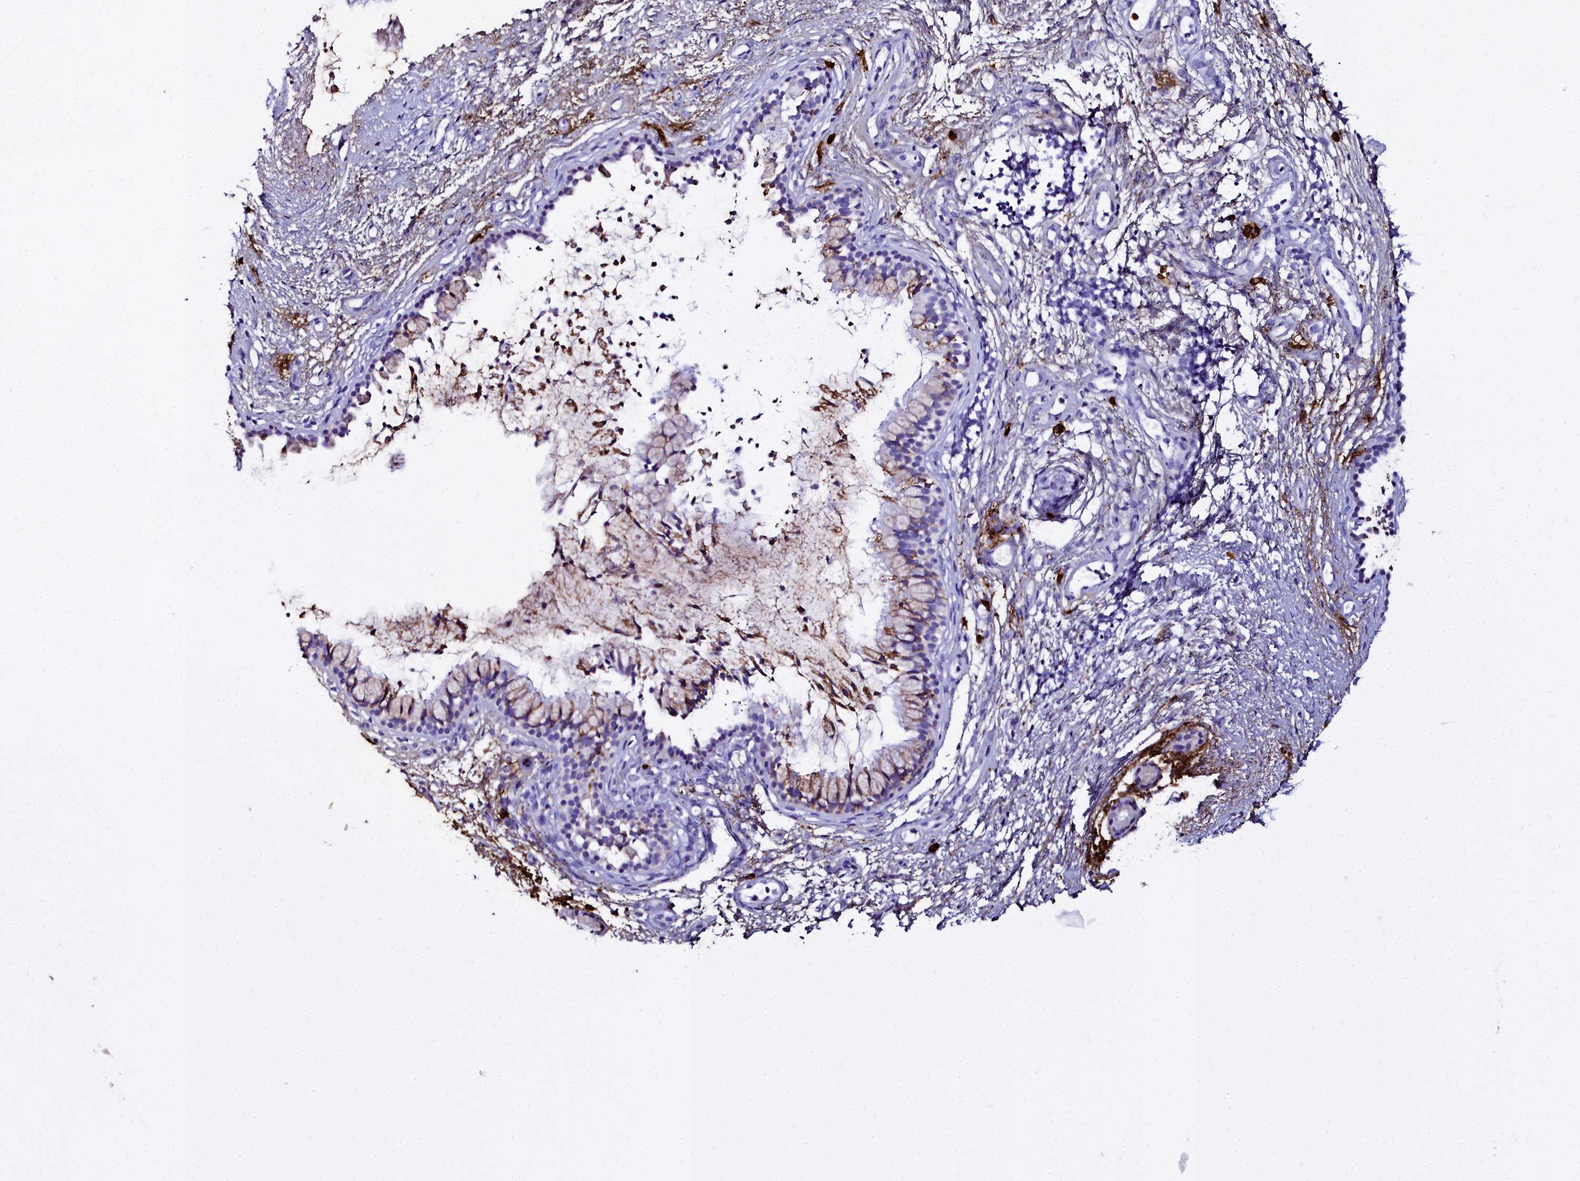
{"staining": {"intensity": "weak", "quantity": "25%-75%", "location": "cytoplasmic/membranous"}, "tissue": "nasopharynx", "cell_type": "Respiratory epithelial cells", "image_type": "normal", "snomed": [{"axis": "morphology", "description": "Normal tissue, NOS"}, {"axis": "topography", "description": "Nasopharynx"}], "caption": "Immunohistochemical staining of unremarkable nasopharynx reveals weak cytoplasmic/membranous protein expression in about 25%-75% of respiratory epithelial cells.", "gene": "TXNDC5", "patient": {"sex": "male", "age": 82}}